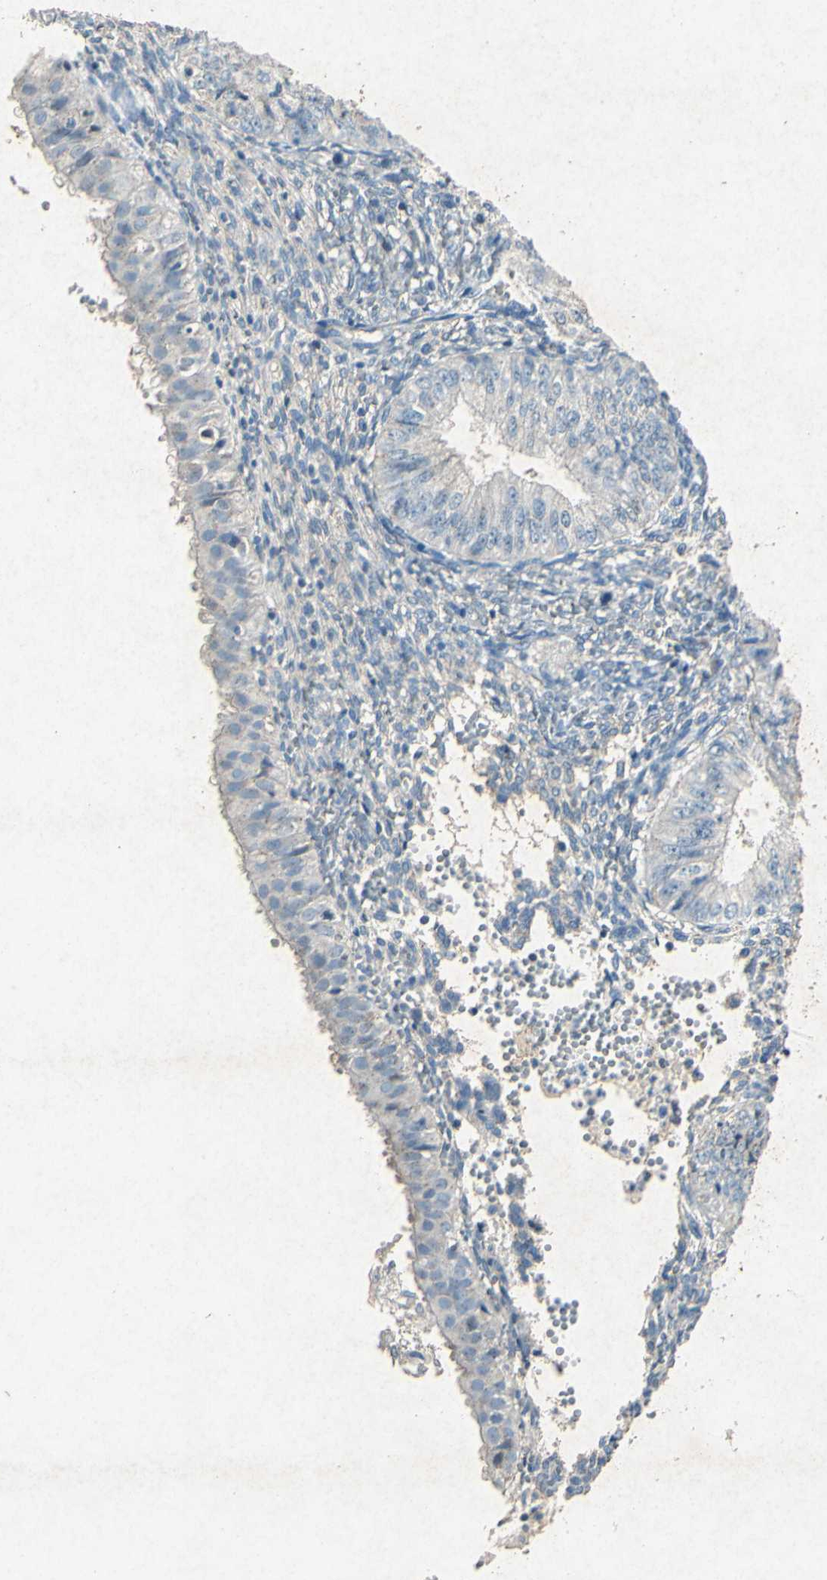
{"staining": {"intensity": "negative", "quantity": "none", "location": "none"}, "tissue": "endometrial cancer", "cell_type": "Tumor cells", "image_type": "cancer", "snomed": [{"axis": "morphology", "description": "Normal tissue, NOS"}, {"axis": "morphology", "description": "Adenocarcinoma, NOS"}, {"axis": "topography", "description": "Endometrium"}], "caption": "Immunohistochemical staining of human endometrial adenocarcinoma reveals no significant expression in tumor cells.", "gene": "SNAP91", "patient": {"sex": "female", "age": 53}}